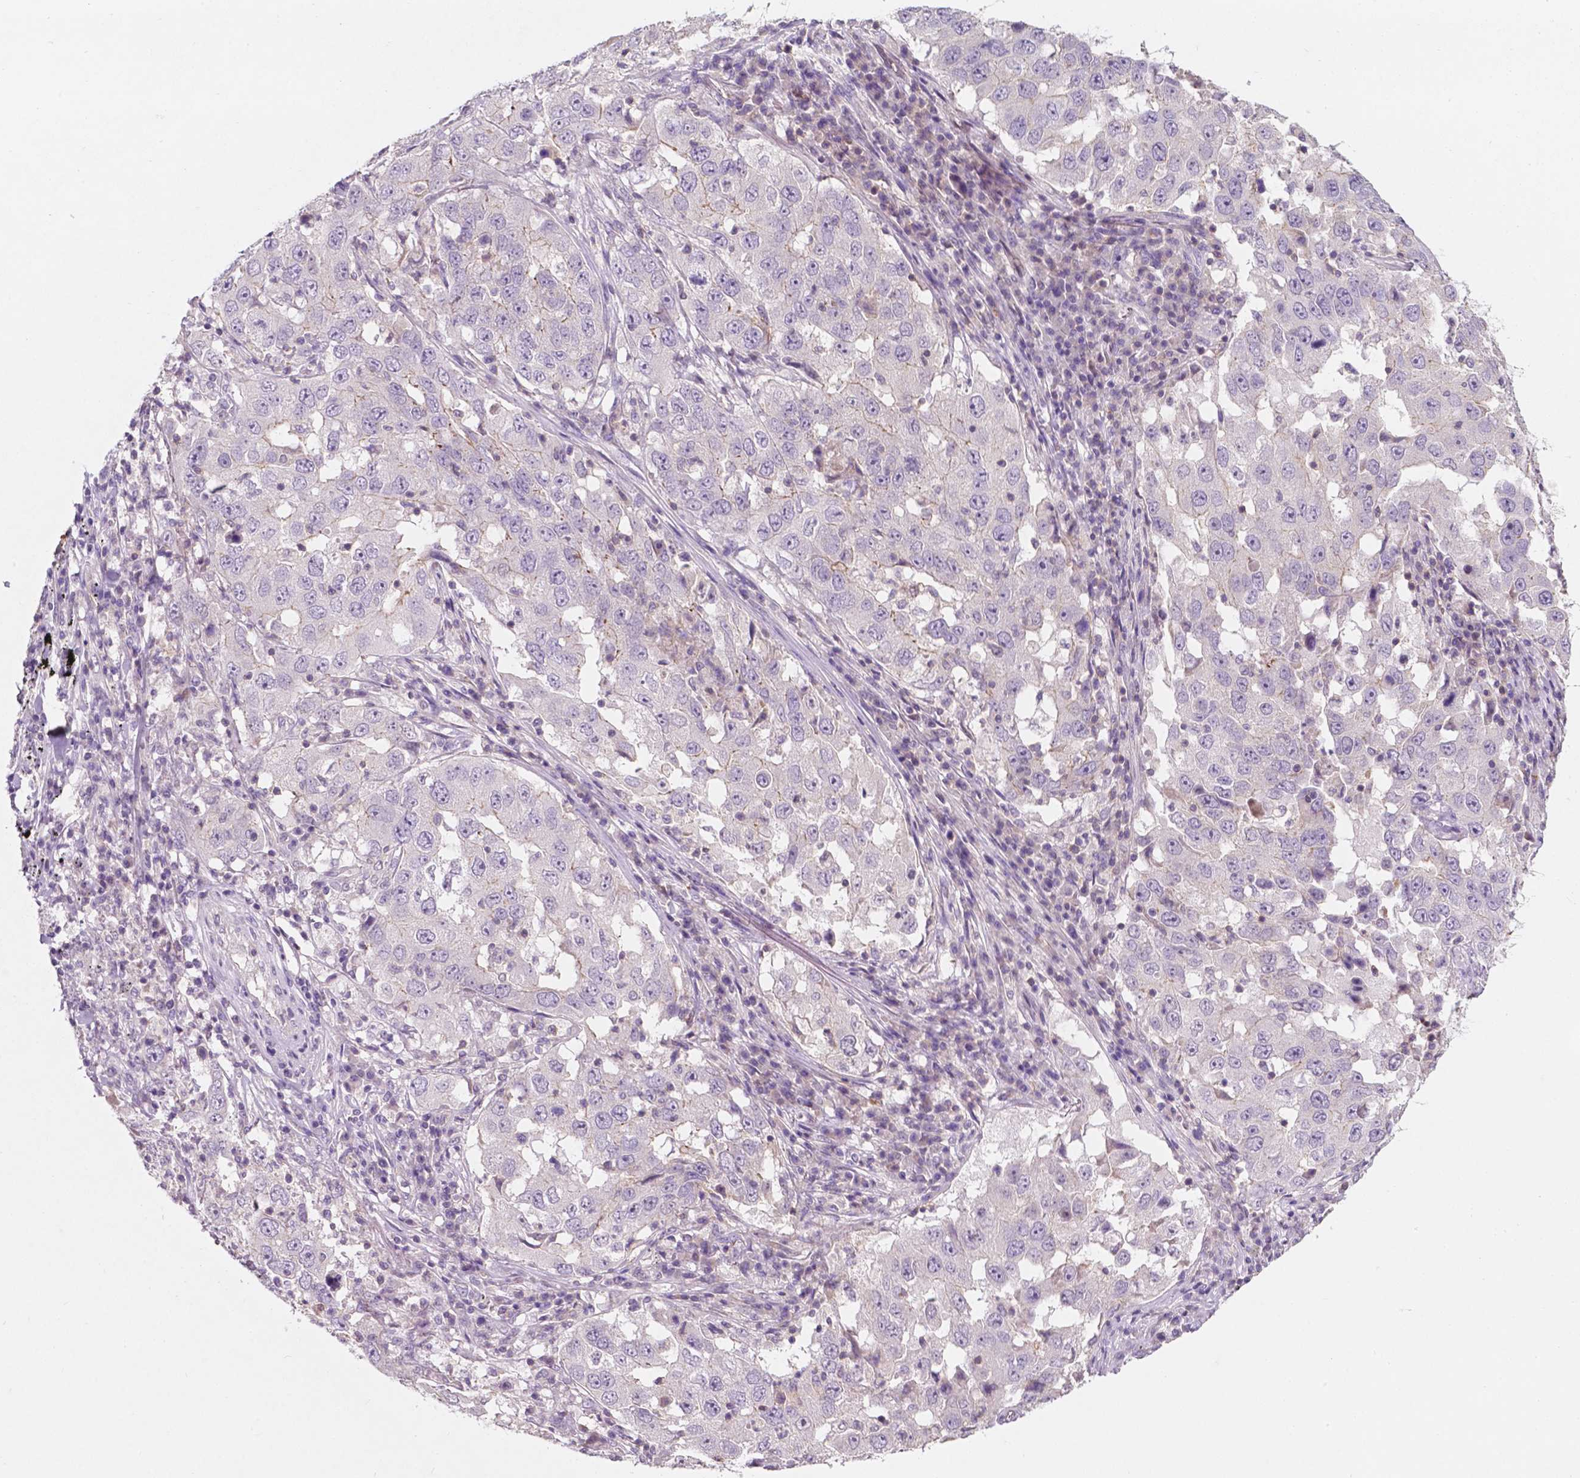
{"staining": {"intensity": "negative", "quantity": "none", "location": "none"}, "tissue": "lung cancer", "cell_type": "Tumor cells", "image_type": "cancer", "snomed": [{"axis": "morphology", "description": "Adenocarcinoma, NOS"}, {"axis": "topography", "description": "Lung"}], "caption": "Immunohistochemistry (IHC) micrograph of neoplastic tissue: lung adenocarcinoma stained with DAB (3,3'-diaminobenzidine) shows no significant protein positivity in tumor cells.", "gene": "EGFR", "patient": {"sex": "male", "age": 73}}